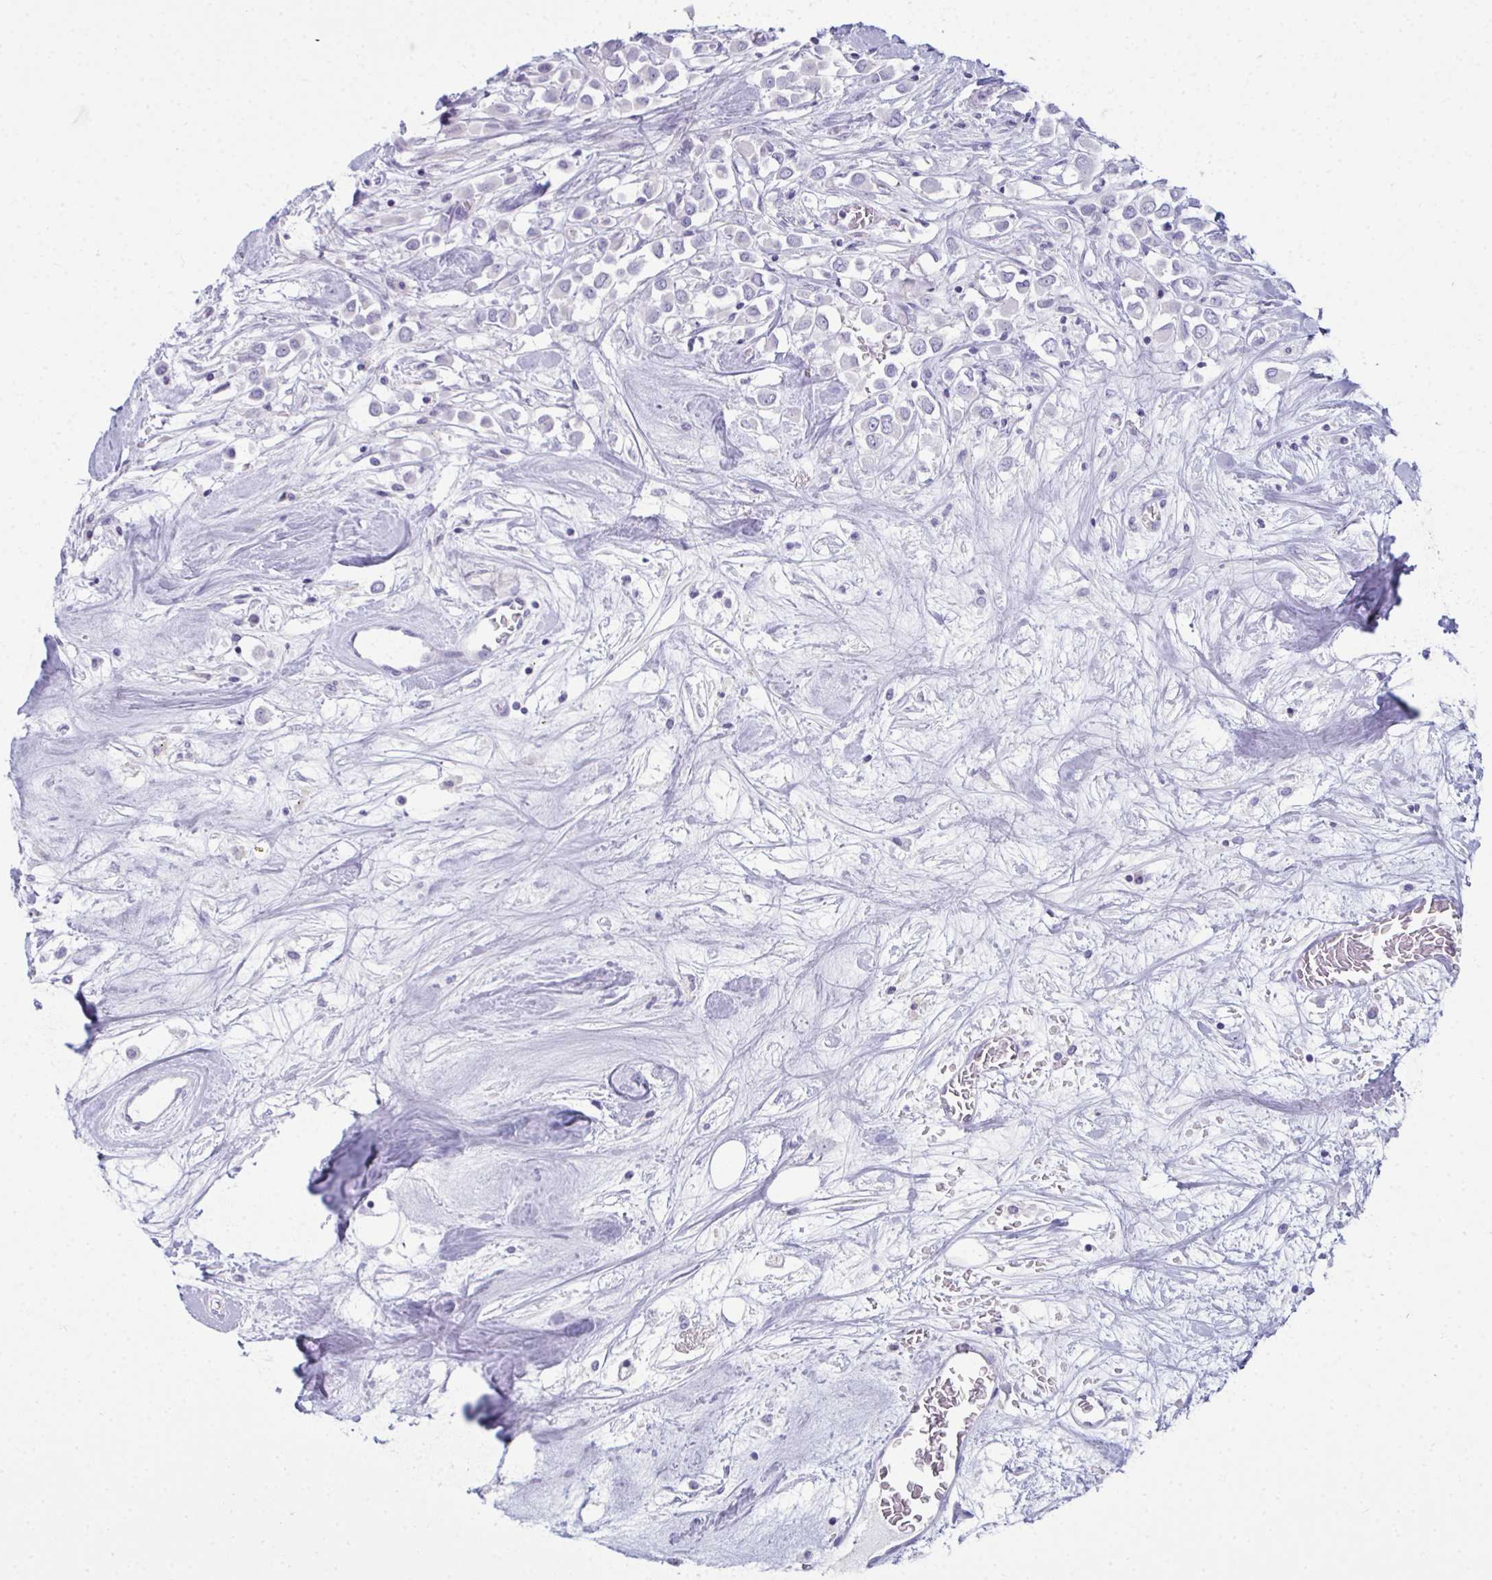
{"staining": {"intensity": "negative", "quantity": "none", "location": "none"}, "tissue": "breast cancer", "cell_type": "Tumor cells", "image_type": "cancer", "snomed": [{"axis": "morphology", "description": "Duct carcinoma"}, {"axis": "topography", "description": "Breast"}], "caption": "A photomicrograph of human invasive ductal carcinoma (breast) is negative for staining in tumor cells. The staining was performed using DAB (3,3'-diaminobenzidine) to visualize the protein expression in brown, while the nuclei were stained in blue with hematoxylin (Magnification: 20x).", "gene": "SERPINB10", "patient": {"sex": "female", "age": 61}}